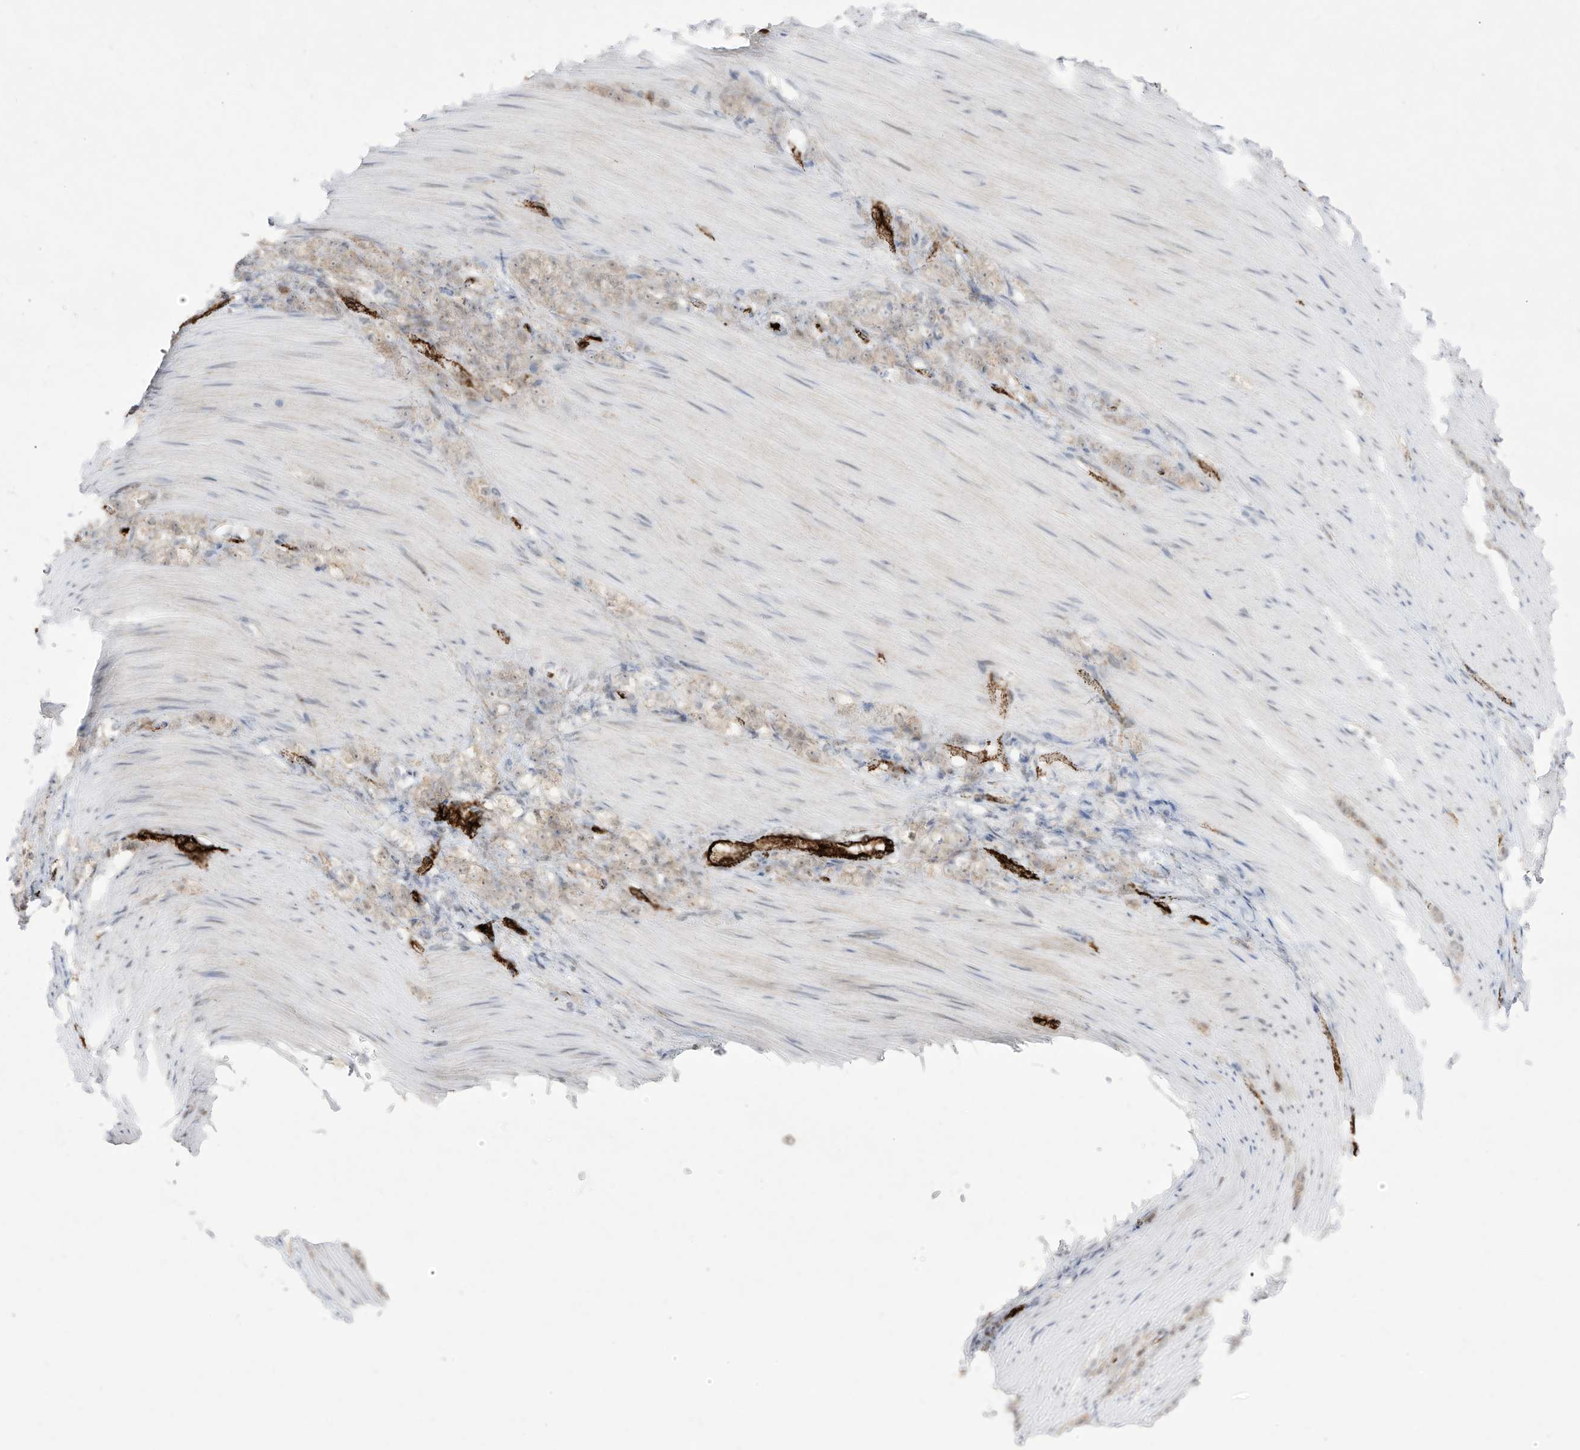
{"staining": {"intensity": "negative", "quantity": "none", "location": "none"}, "tissue": "stomach cancer", "cell_type": "Tumor cells", "image_type": "cancer", "snomed": [{"axis": "morphology", "description": "Normal tissue, NOS"}, {"axis": "morphology", "description": "Adenocarcinoma, NOS"}, {"axis": "topography", "description": "Stomach"}], "caption": "DAB immunohistochemical staining of stomach cancer (adenocarcinoma) shows no significant staining in tumor cells.", "gene": "ZGRF1", "patient": {"sex": "male", "age": 82}}